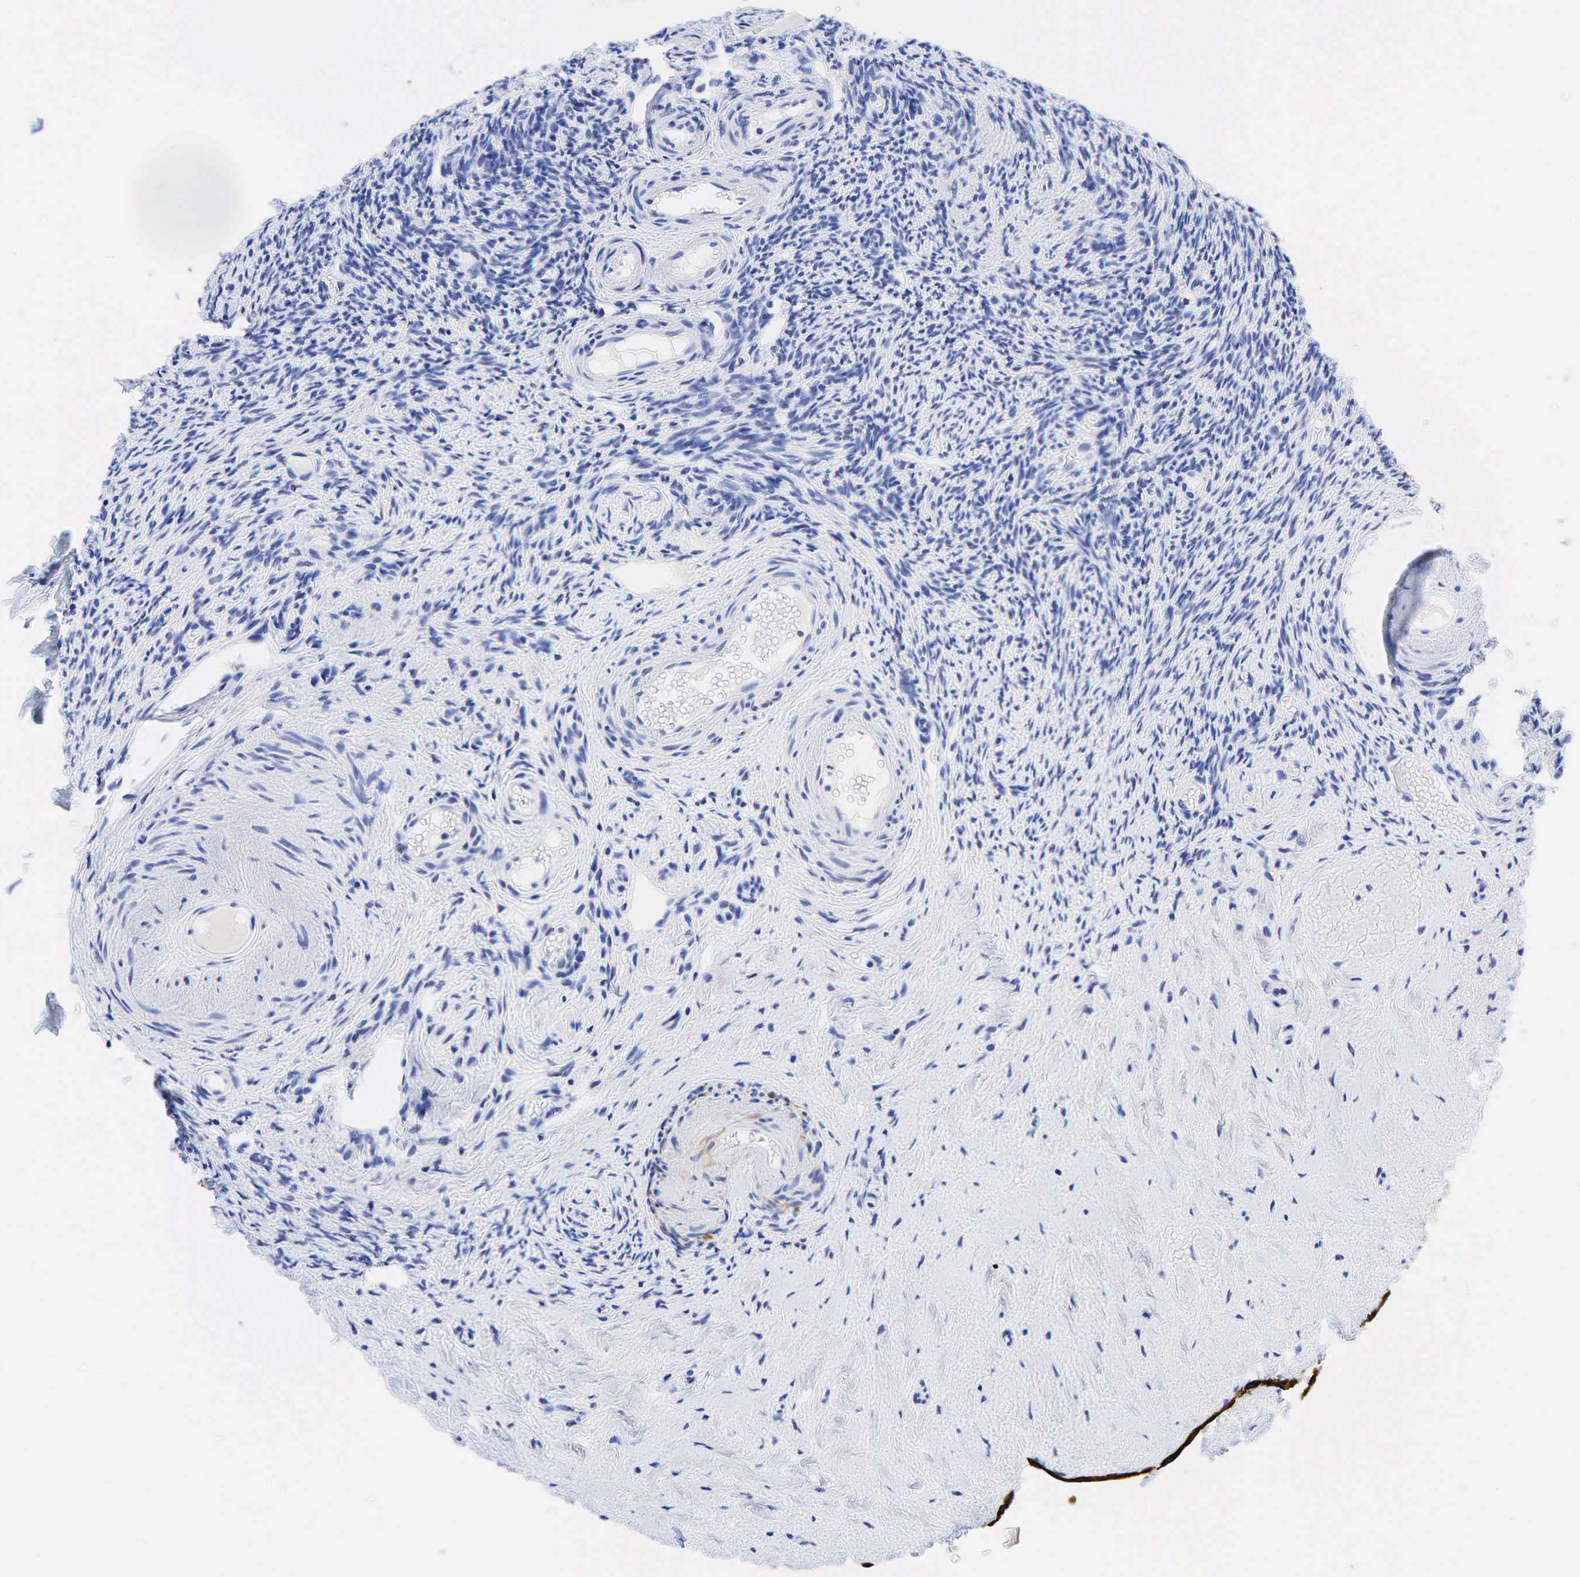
{"staining": {"intensity": "negative", "quantity": "none", "location": "none"}, "tissue": "ovary", "cell_type": "Ovarian stroma cells", "image_type": "normal", "snomed": [{"axis": "morphology", "description": "Normal tissue, NOS"}, {"axis": "topography", "description": "Ovary"}], "caption": "Ovarian stroma cells show no significant positivity in benign ovary. The staining was performed using DAB to visualize the protein expression in brown, while the nuclei were stained in blue with hematoxylin (Magnification: 20x).", "gene": "KRT18", "patient": {"sex": "female", "age": 63}}